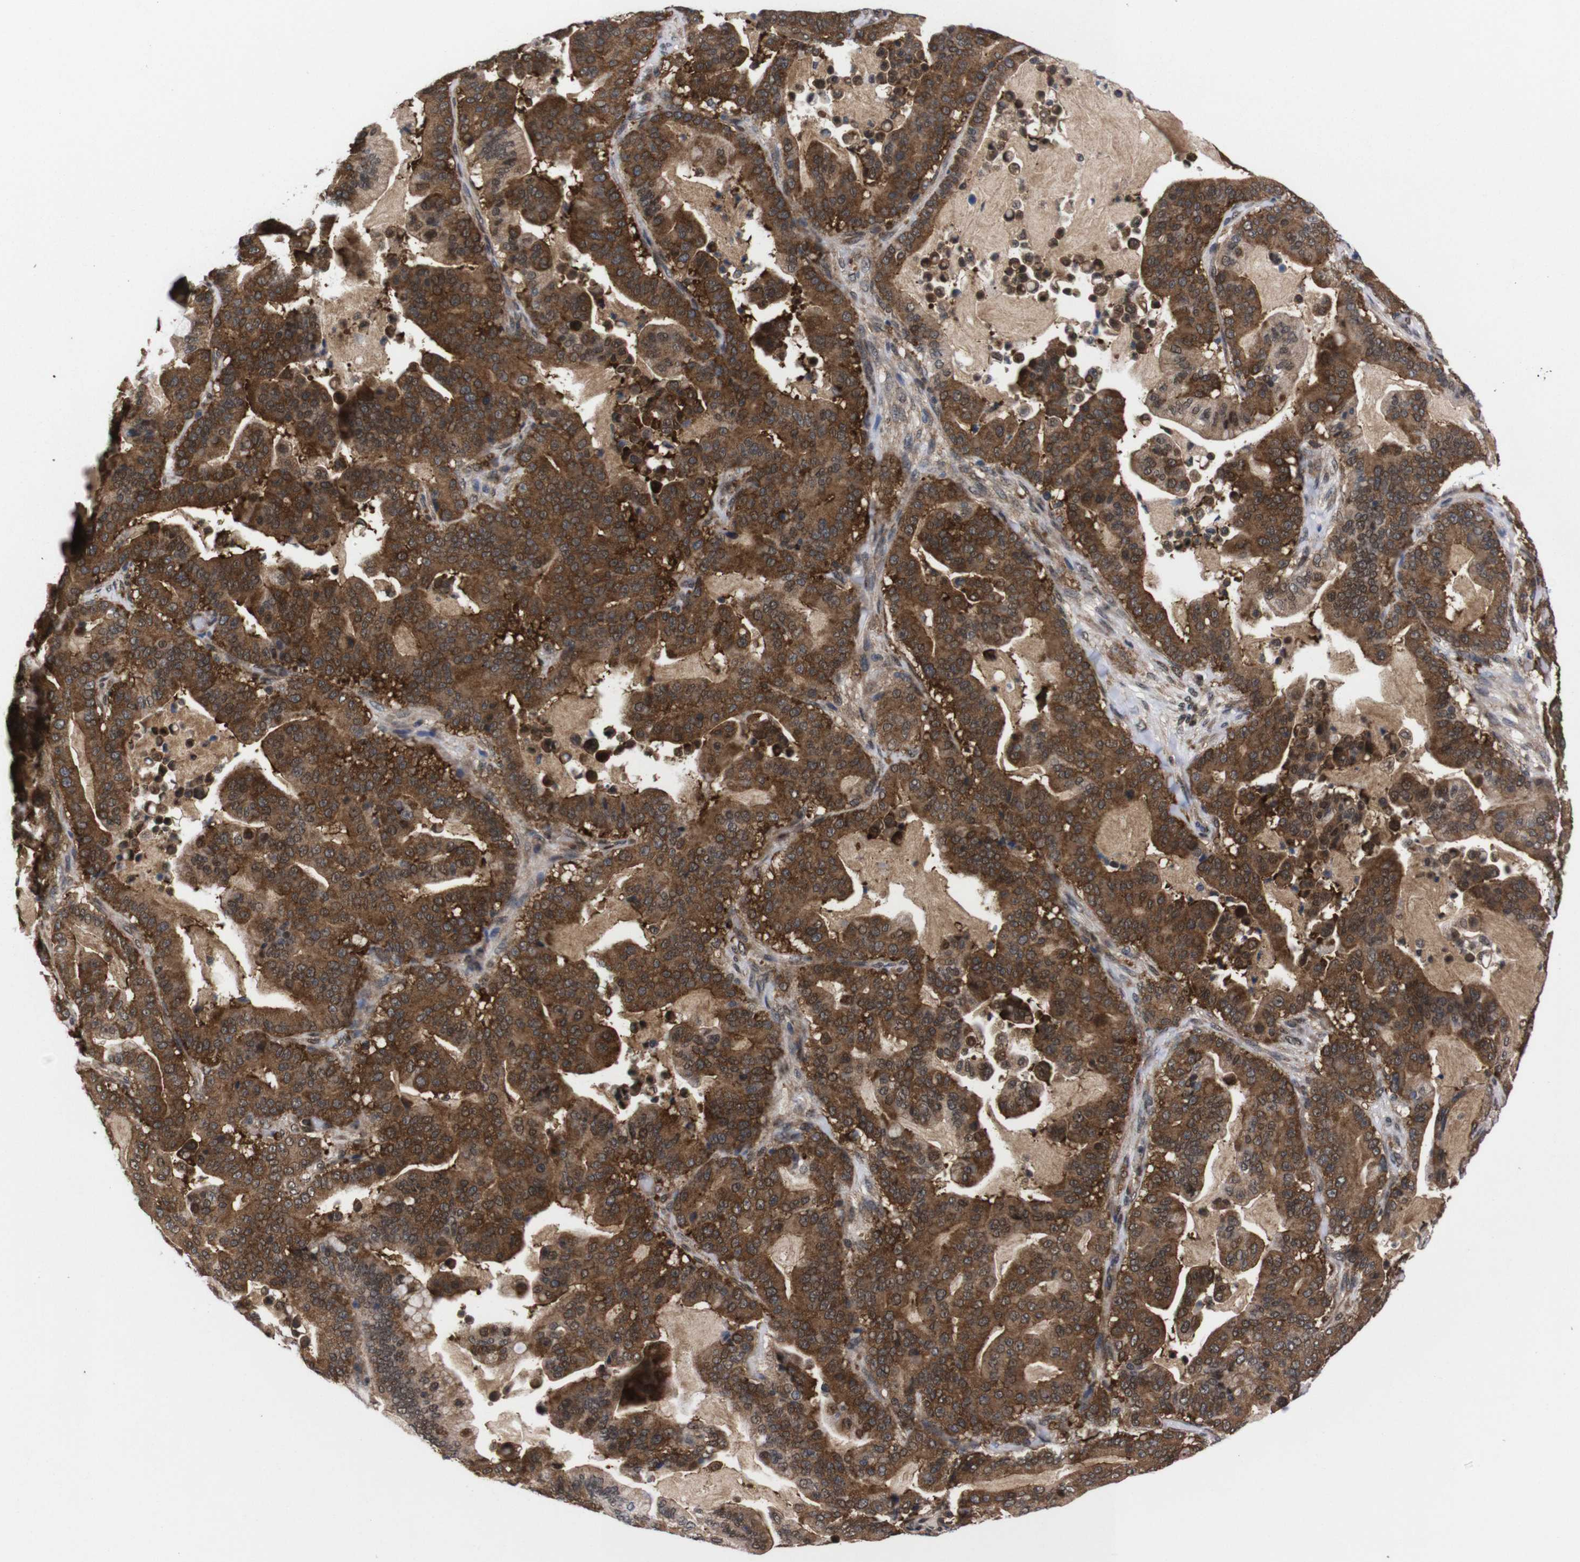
{"staining": {"intensity": "strong", "quantity": ">75%", "location": "cytoplasmic/membranous,nuclear"}, "tissue": "pancreatic cancer", "cell_type": "Tumor cells", "image_type": "cancer", "snomed": [{"axis": "morphology", "description": "Adenocarcinoma, NOS"}, {"axis": "topography", "description": "Pancreas"}], "caption": "Immunohistochemical staining of human pancreatic cancer displays high levels of strong cytoplasmic/membranous and nuclear positivity in approximately >75% of tumor cells.", "gene": "UBQLN2", "patient": {"sex": "male", "age": 63}}